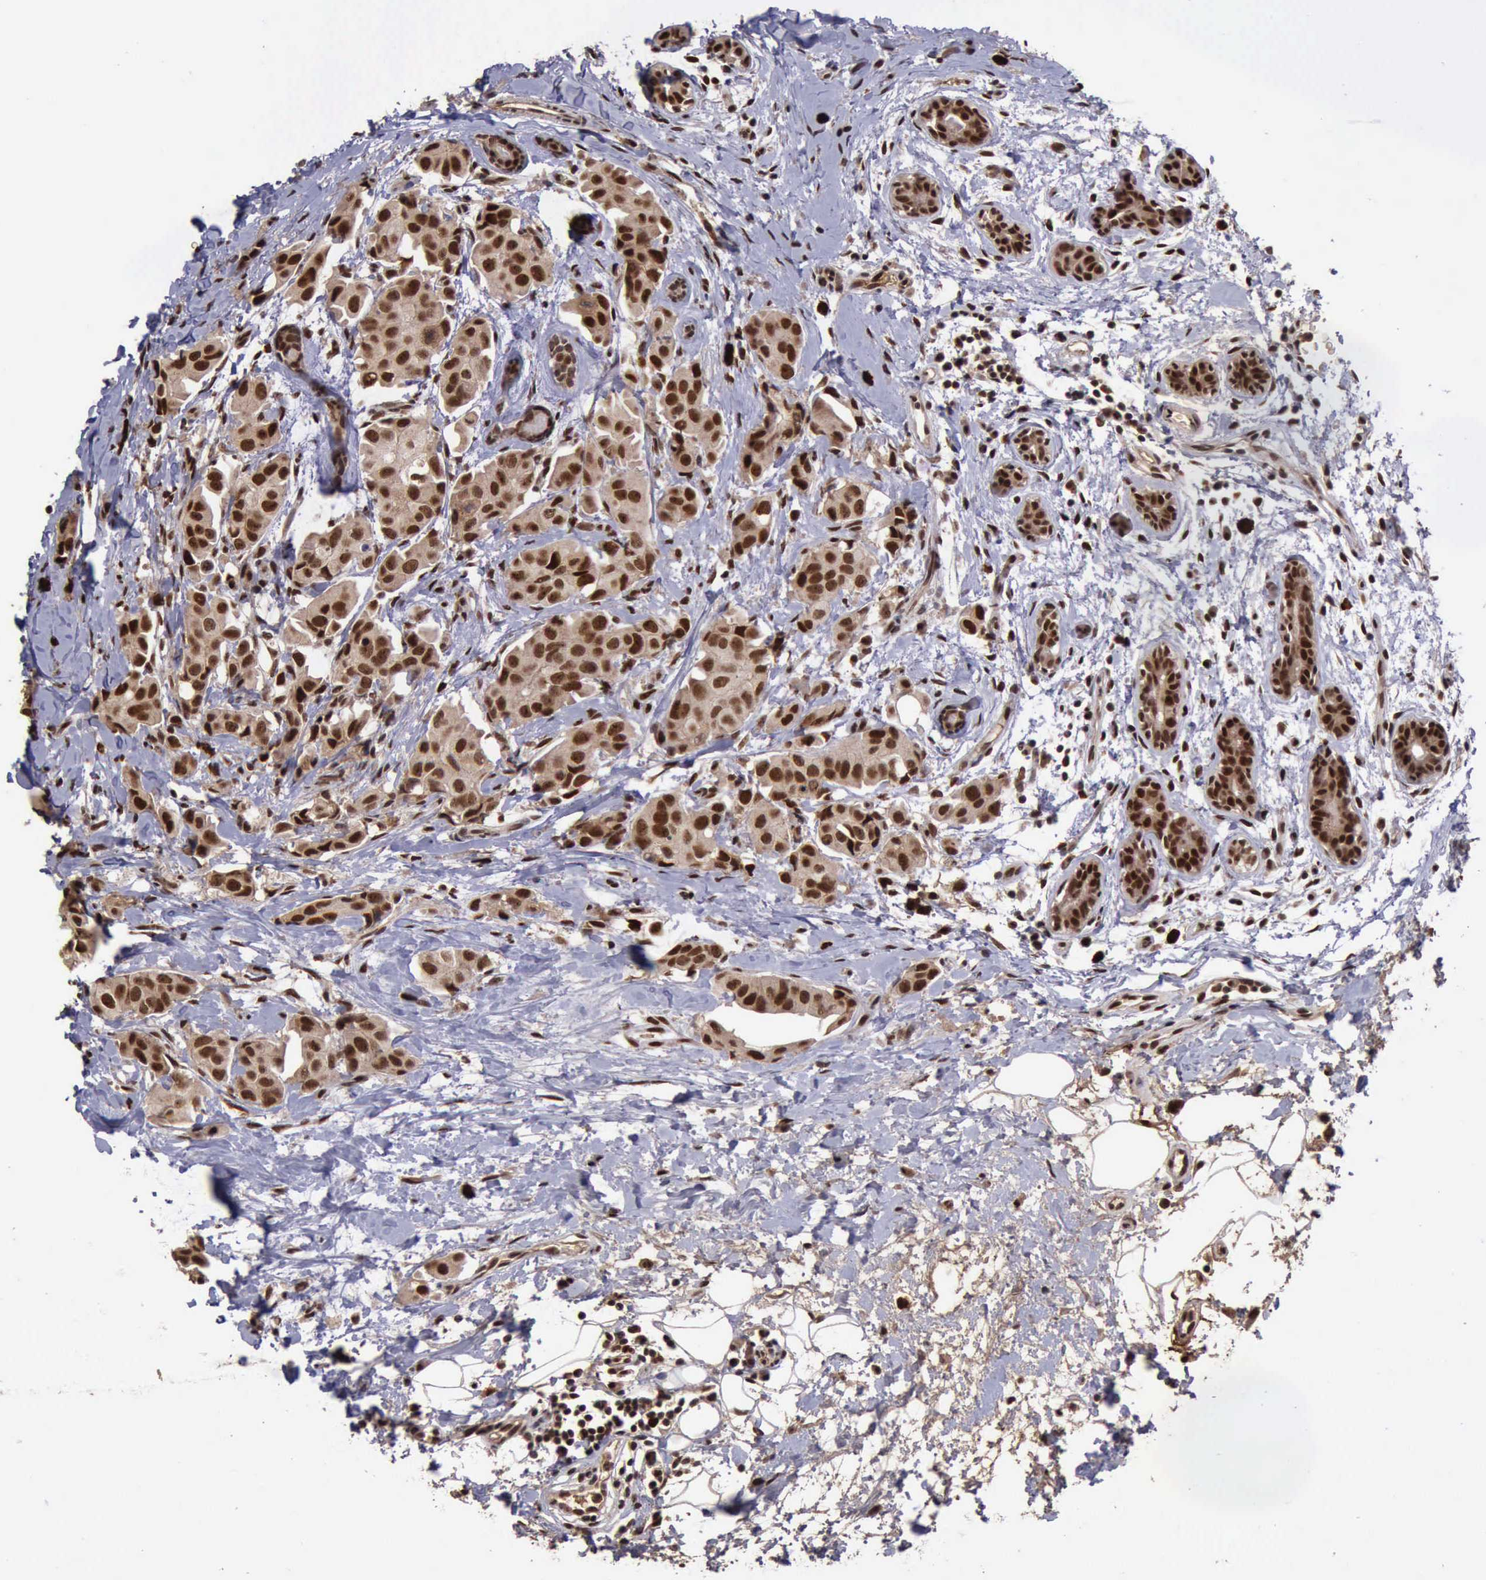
{"staining": {"intensity": "strong", "quantity": ">75%", "location": "cytoplasmic/membranous,nuclear"}, "tissue": "breast cancer", "cell_type": "Tumor cells", "image_type": "cancer", "snomed": [{"axis": "morphology", "description": "Duct carcinoma"}, {"axis": "topography", "description": "Breast"}], "caption": "Infiltrating ductal carcinoma (breast) stained for a protein (brown) exhibits strong cytoplasmic/membranous and nuclear positive positivity in about >75% of tumor cells.", "gene": "TRMT2A", "patient": {"sex": "female", "age": 40}}